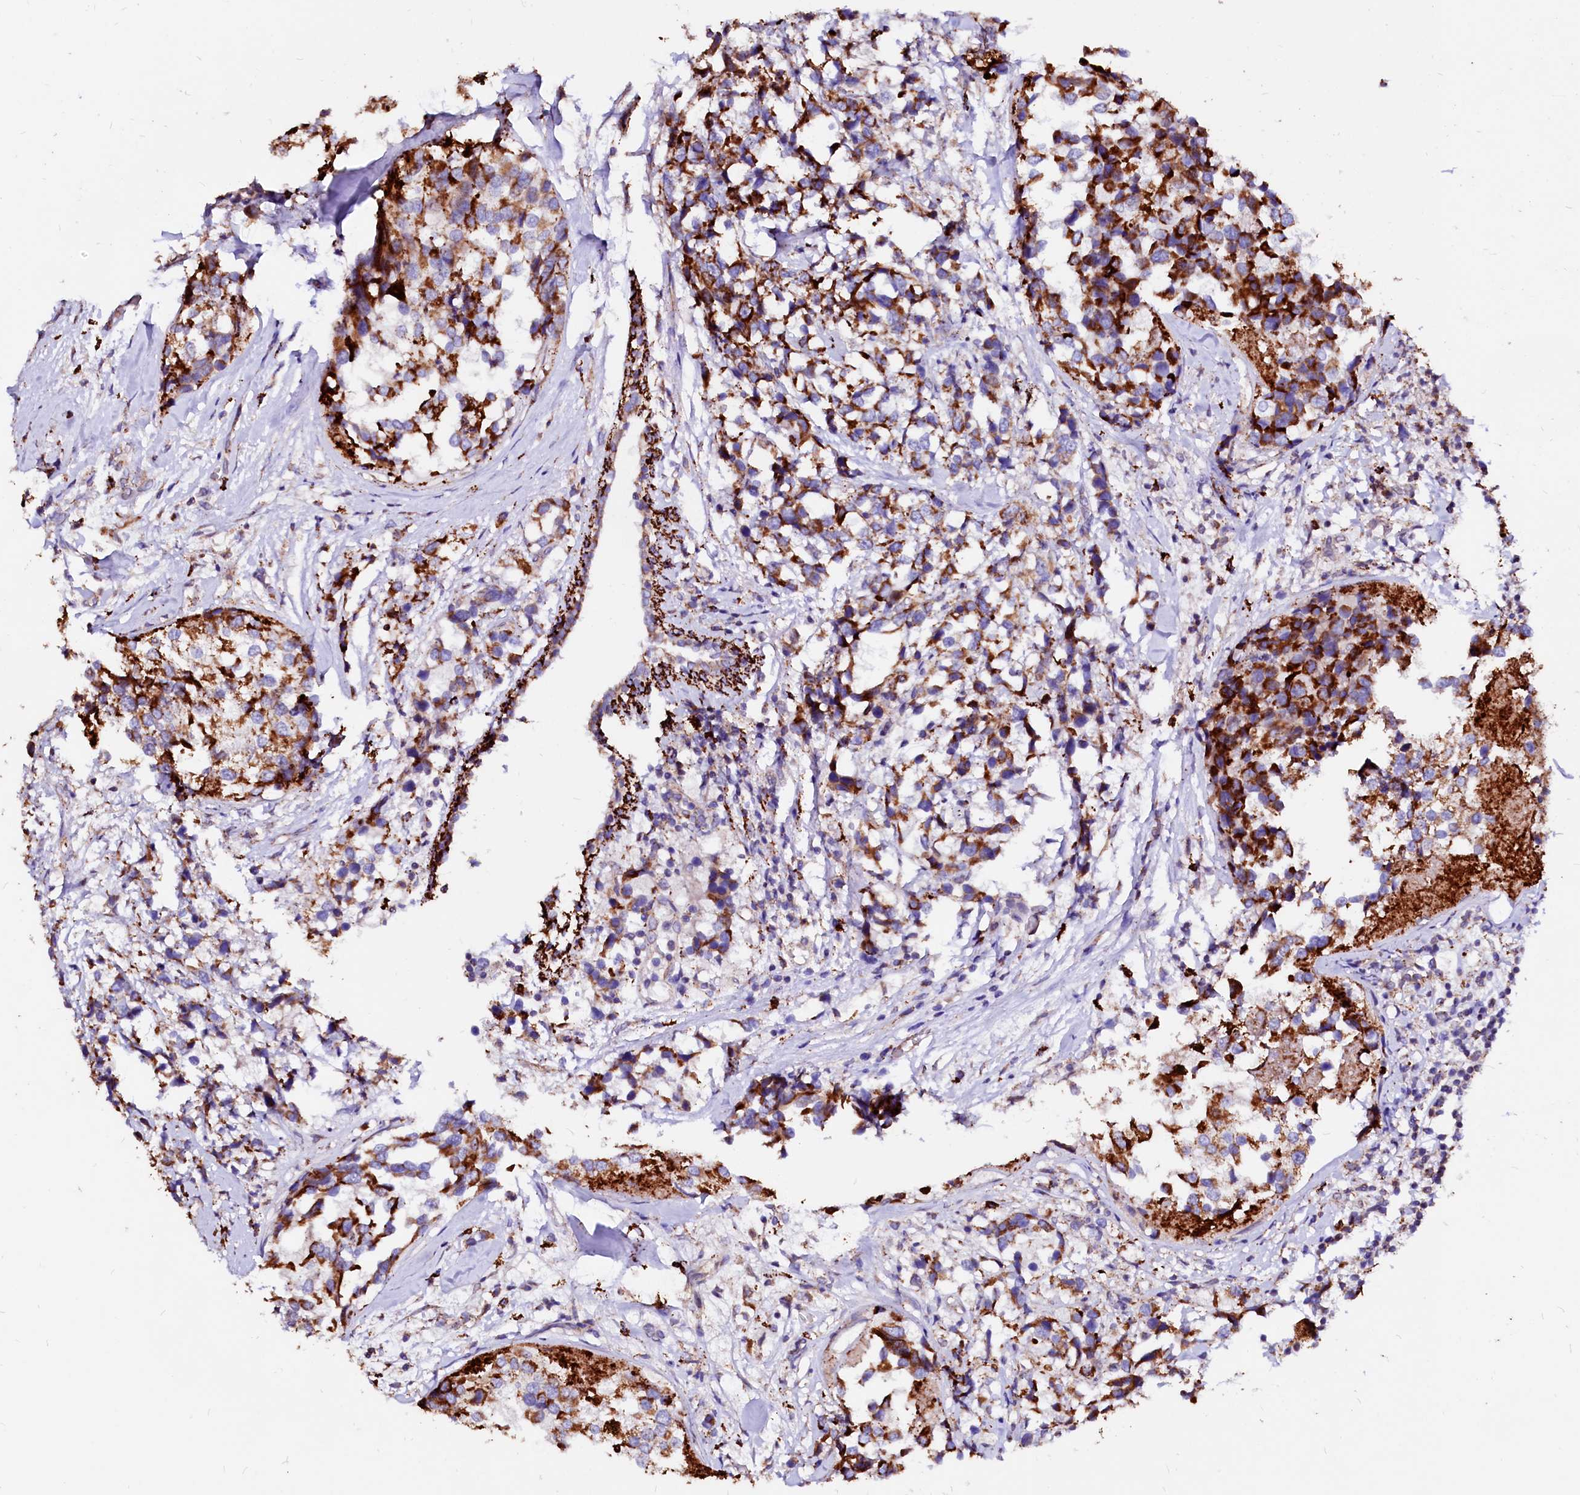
{"staining": {"intensity": "strong", "quantity": ">75%", "location": "cytoplasmic/membranous"}, "tissue": "breast cancer", "cell_type": "Tumor cells", "image_type": "cancer", "snomed": [{"axis": "morphology", "description": "Lobular carcinoma"}, {"axis": "topography", "description": "Breast"}], "caption": "This photomicrograph demonstrates IHC staining of breast lobular carcinoma, with high strong cytoplasmic/membranous positivity in approximately >75% of tumor cells.", "gene": "MAOB", "patient": {"sex": "female", "age": 59}}